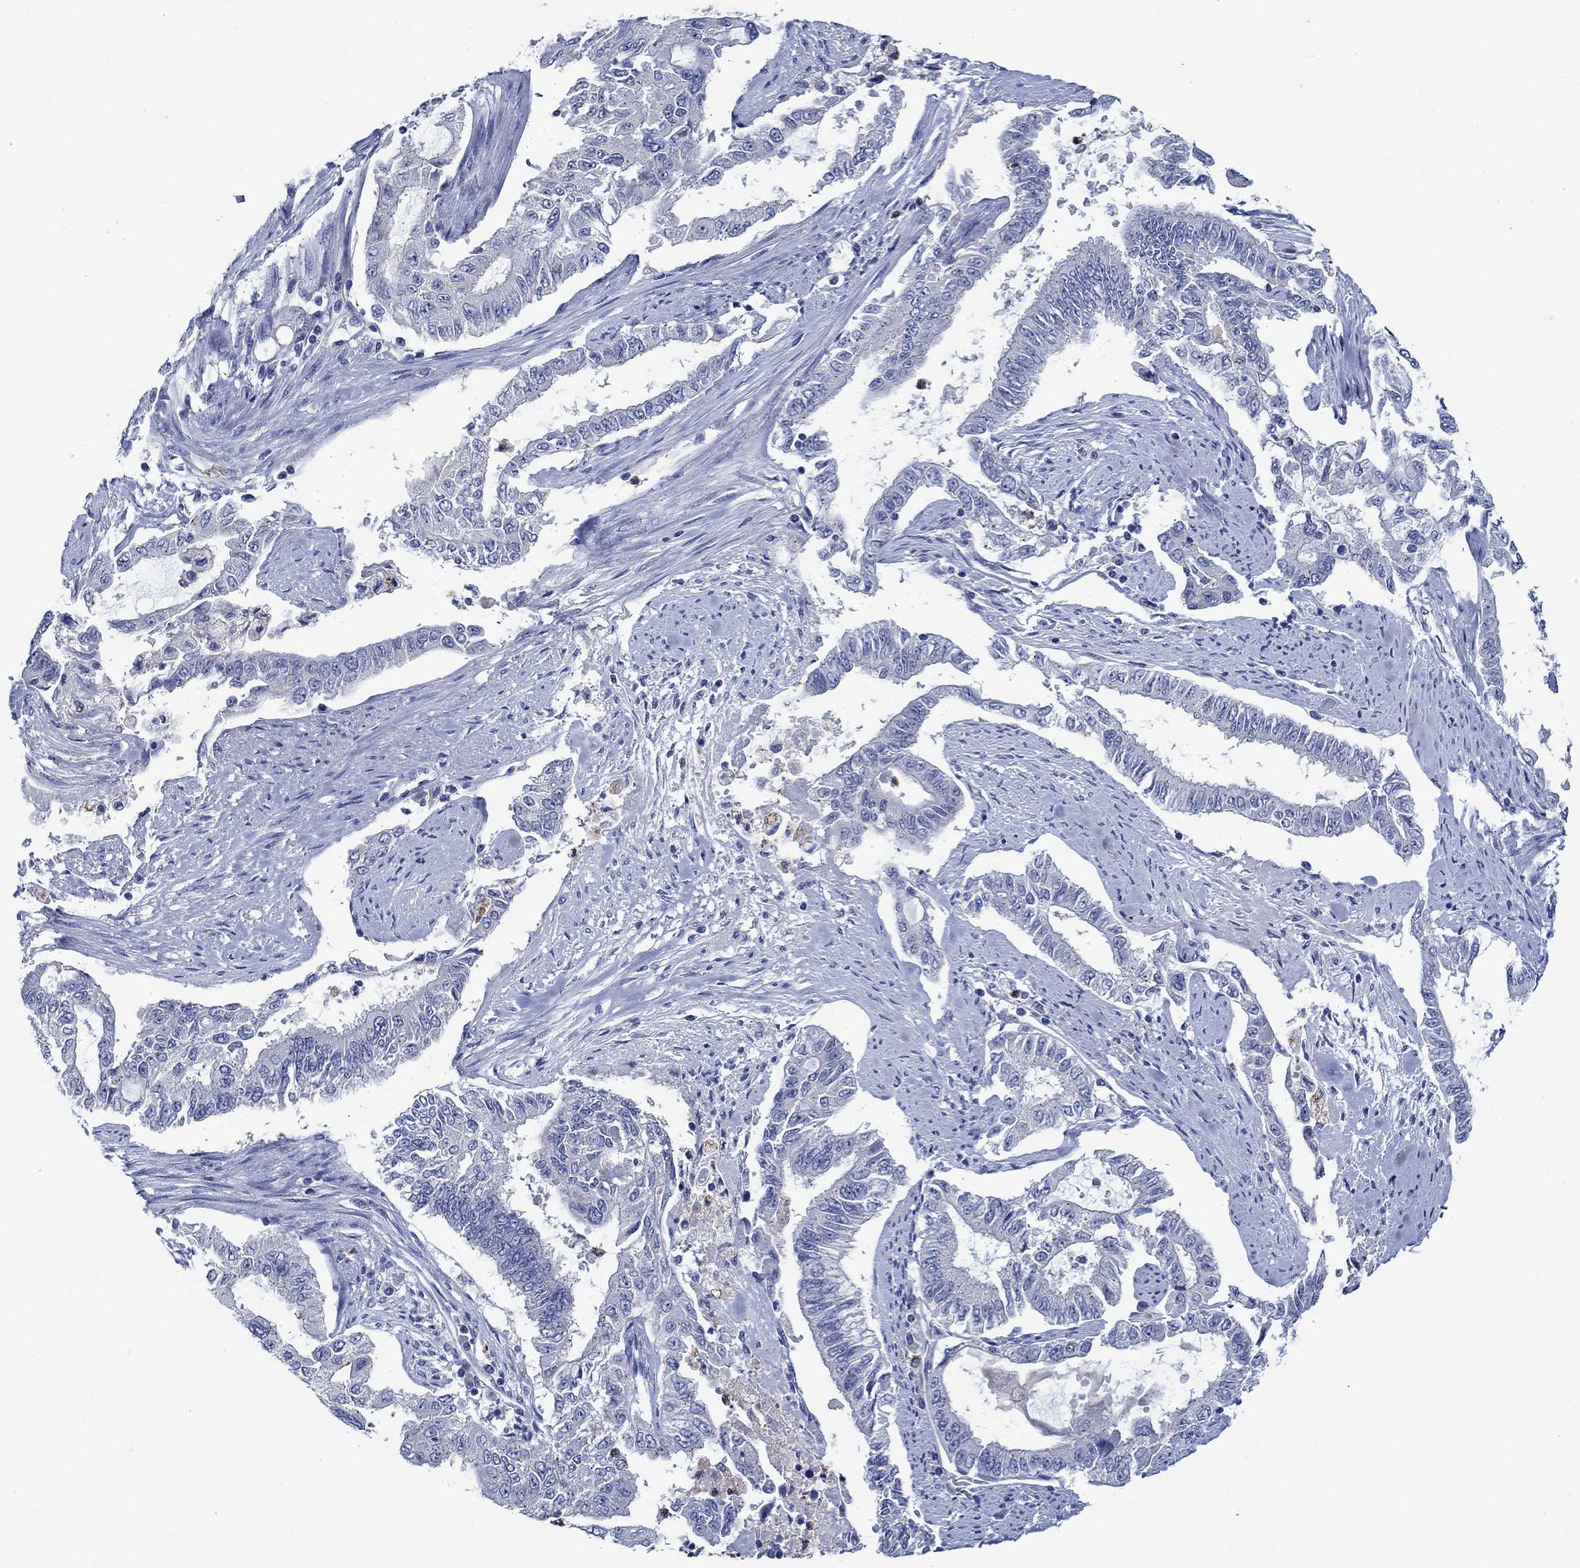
{"staining": {"intensity": "negative", "quantity": "none", "location": "none"}, "tissue": "endometrial cancer", "cell_type": "Tumor cells", "image_type": "cancer", "snomed": [{"axis": "morphology", "description": "Adenocarcinoma, NOS"}, {"axis": "topography", "description": "Uterus"}], "caption": "DAB (3,3'-diaminobenzidine) immunohistochemical staining of human adenocarcinoma (endometrial) displays no significant staining in tumor cells.", "gene": "CPM", "patient": {"sex": "female", "age": 59}}